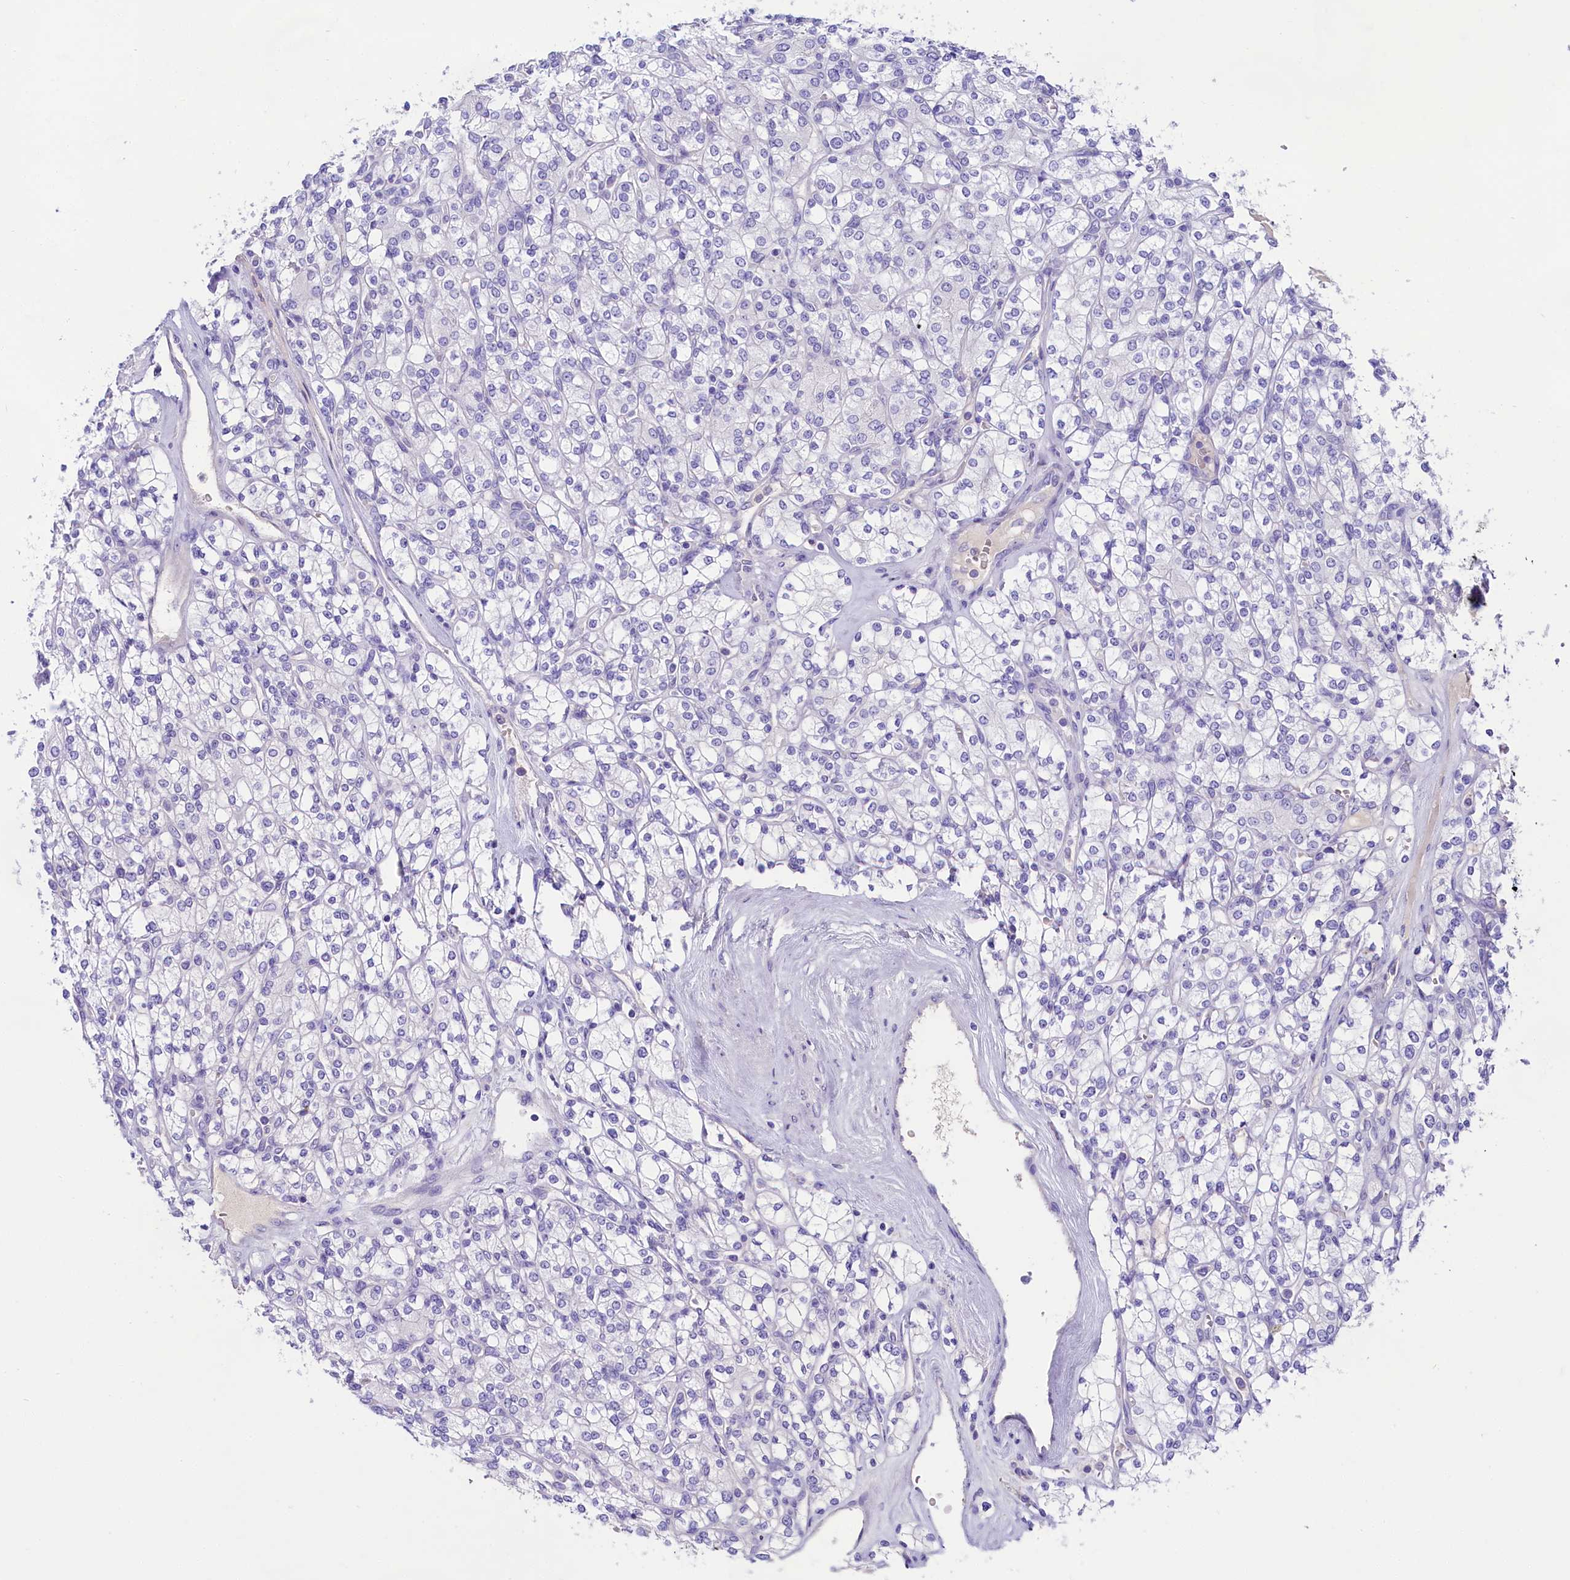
{"staining": {"intensity": "negative", "quantity": "none", "location": "none"}, "tissue": "renal cancer", "cell_type": "Tumor cells", "image_type": "cancer", "snomed": [{"axis": "morphology", "description": "Adenocarcinoma, NOS"}, {"axis": "topography", "description": "Kidney"}], "caption": "Tumor cells are negative for brown protein staining in renal cancer (adenocarcinoma).", "gene": "SULT2A1", "patient": {"sex": "male", "age": 77}}